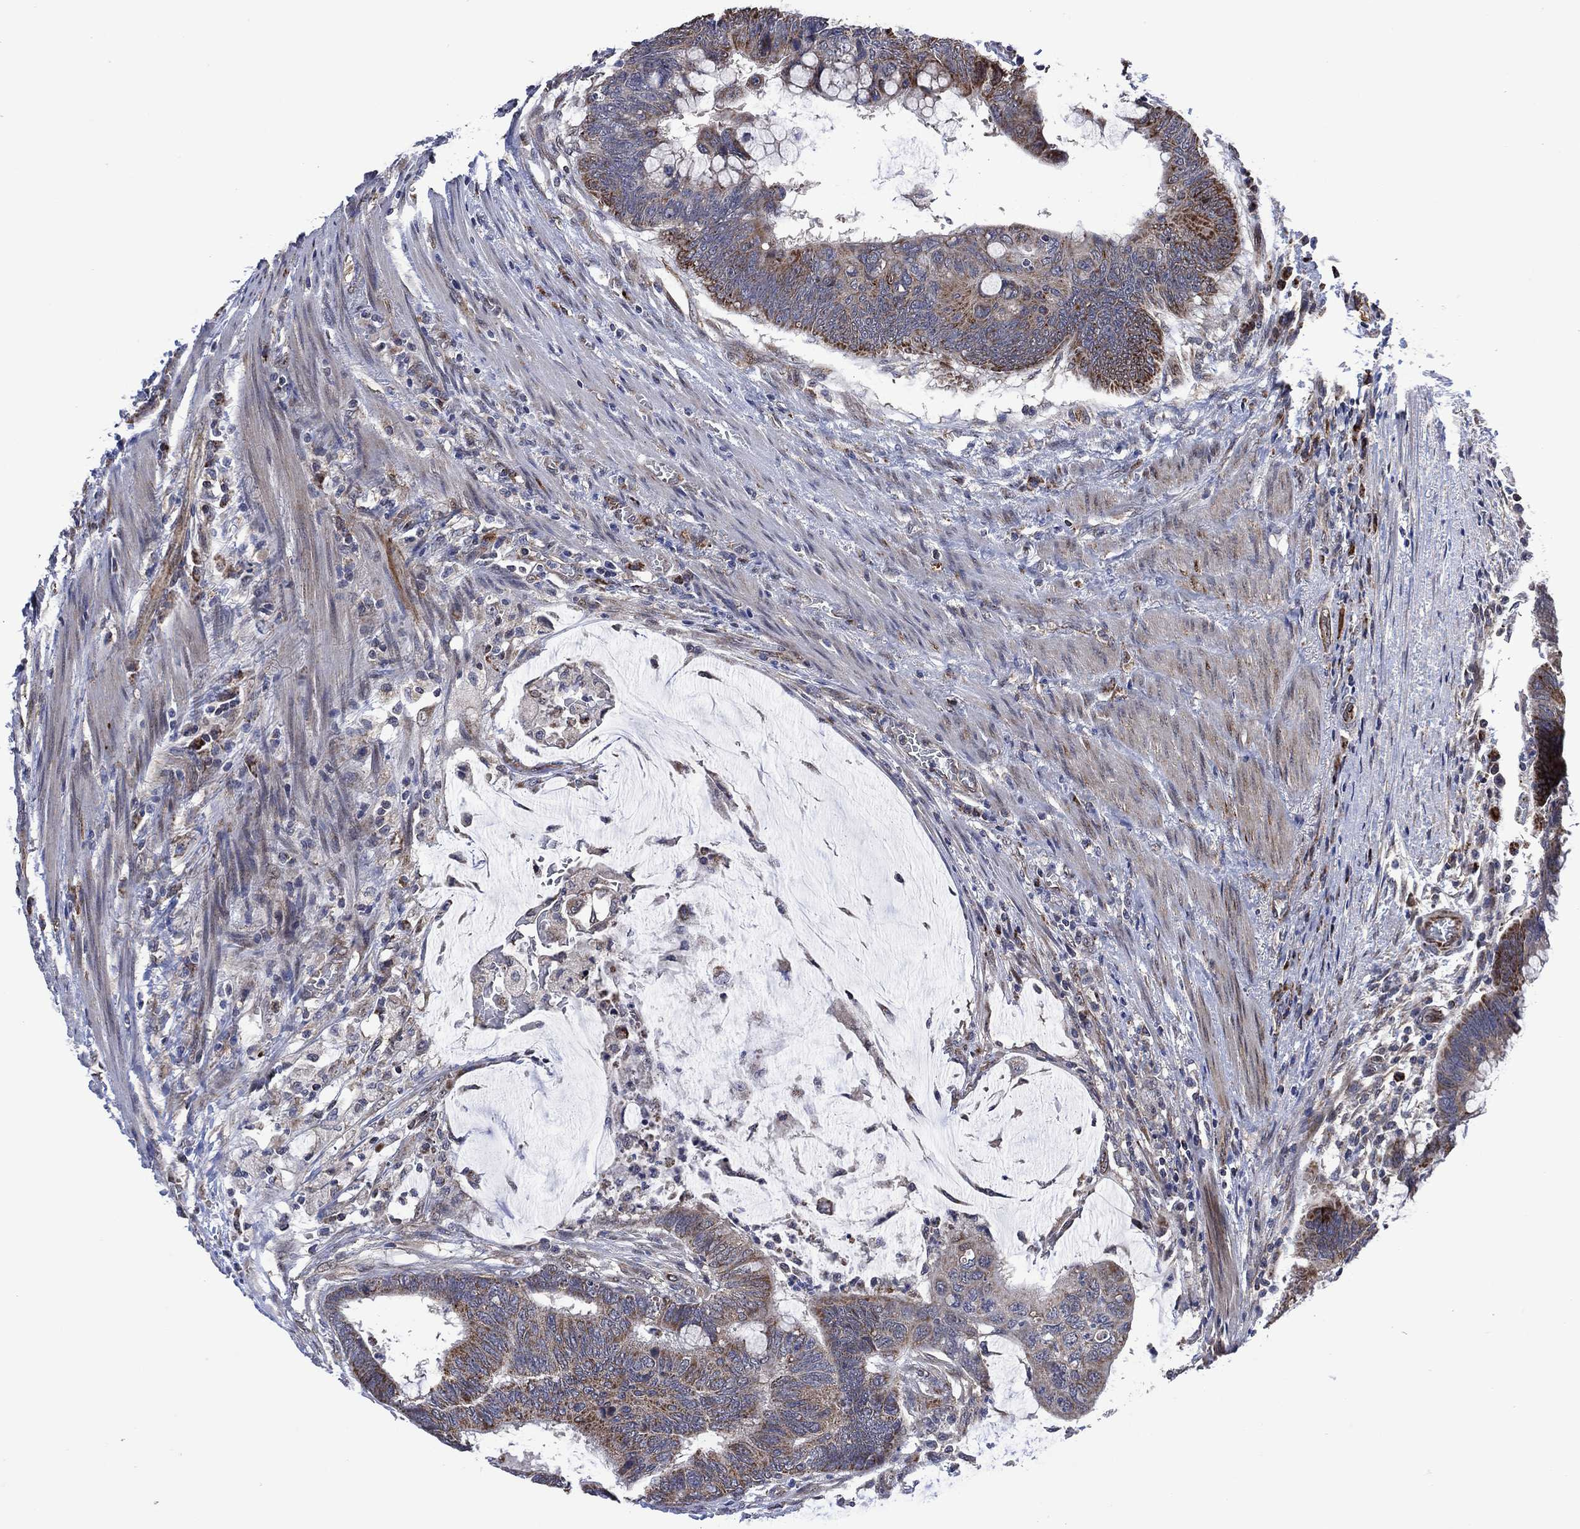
{"staining": {"intensity": "moderate", "quantity": "25%-75%", "location": "cytoplasmic/membranous"}, "tissue": "colorectal cancer", "cell_type": "Tumor cells", "image_type": "cancer", "snomed": [{"axis": "morphology", "description": "Normal tissue, NOS"}, {"axis": "morphology", "description": "Adenocarcinoma, NOS"}, {"axis": "topography", "description": "Rectum"}], "caption": "Brown immunohistochemical staining in human colorectal cancer demonstrates moderate cytoplasmic/membranous positivity in approximately 25%-75% of tumor cells.", "gene": "HTD2", "patient": {"sex": "male", "age": 92}}